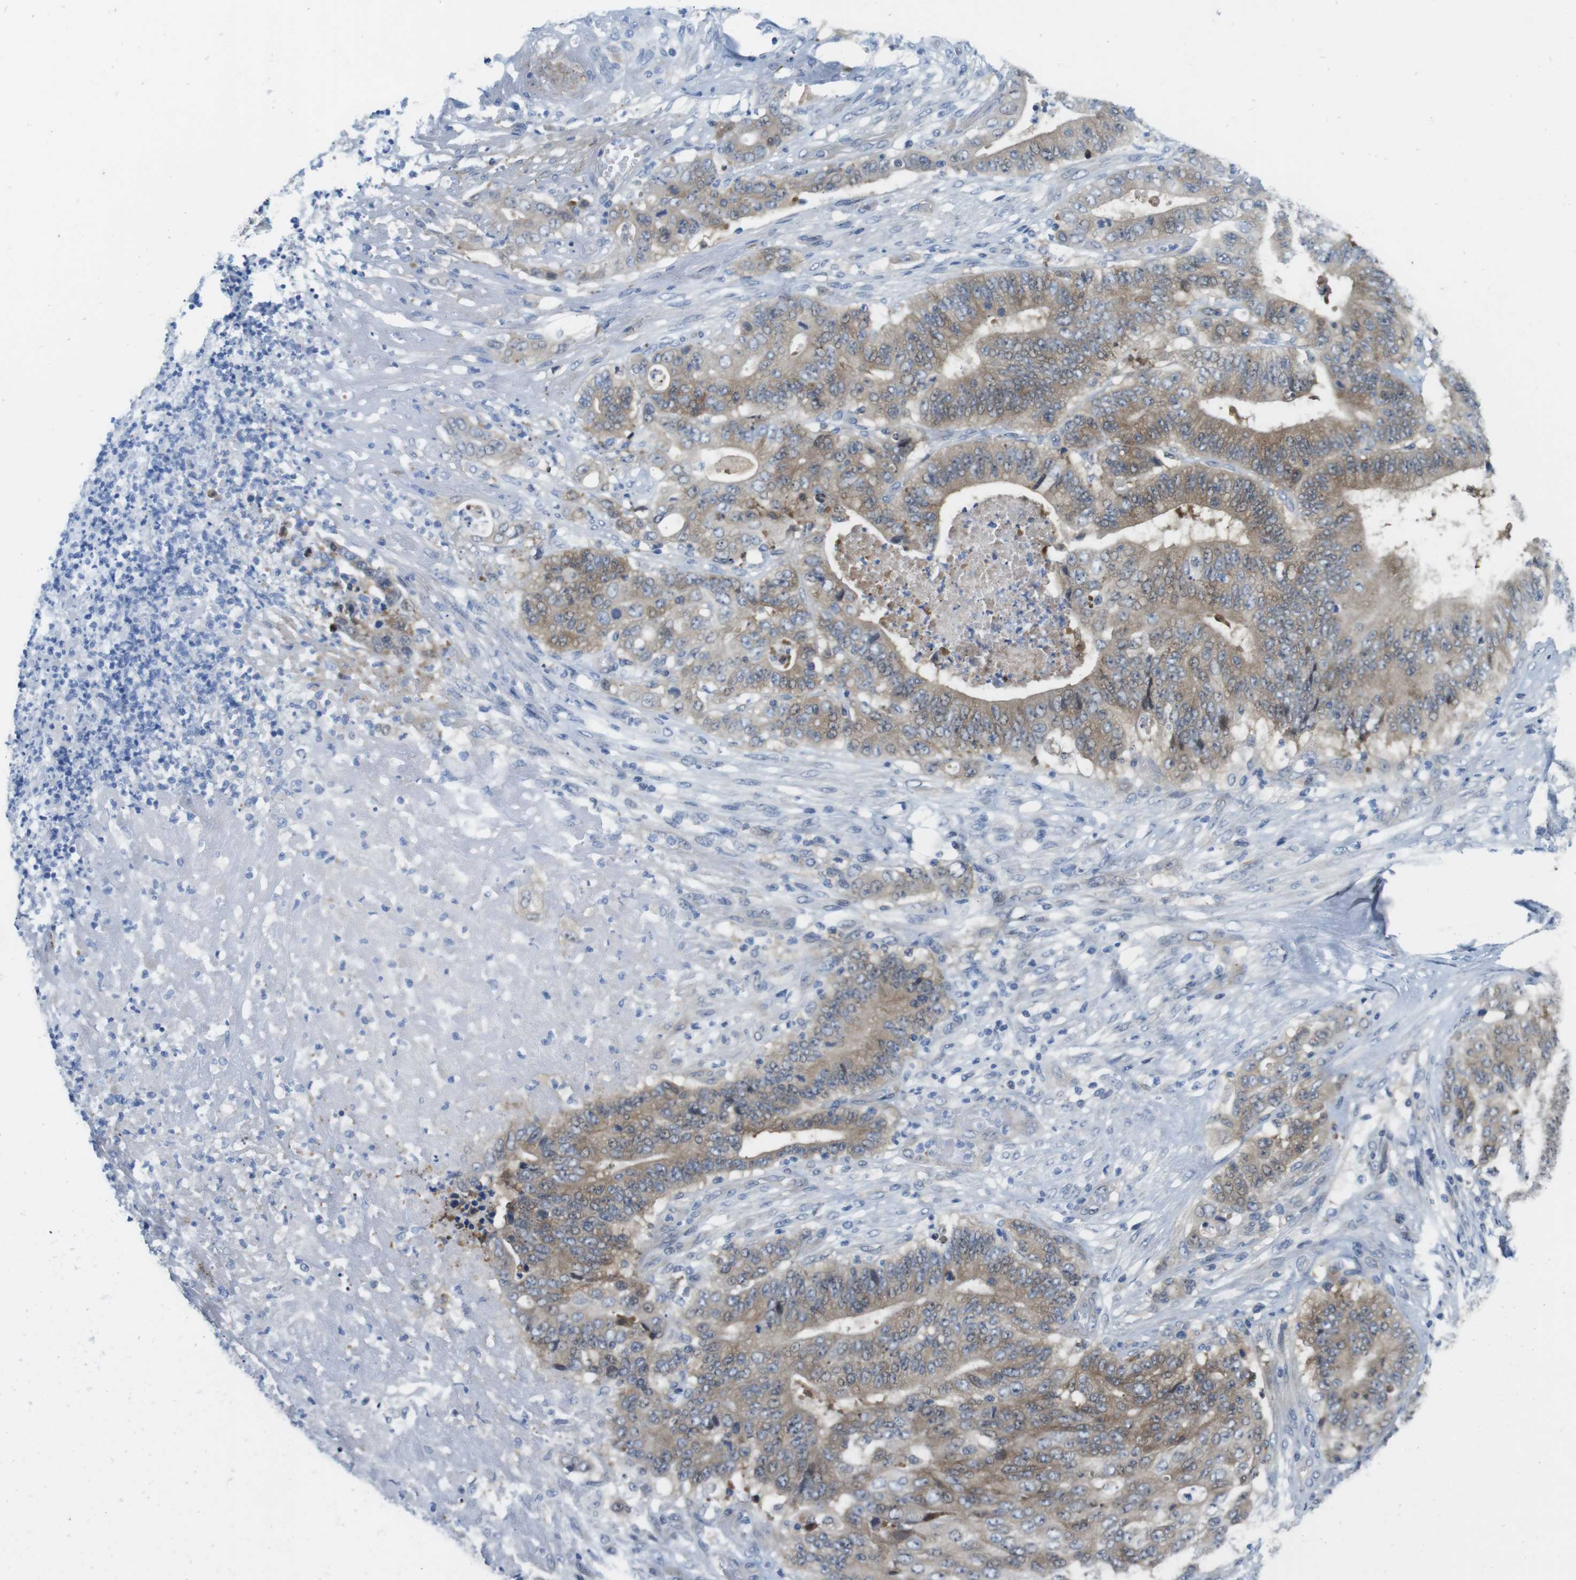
{"staining": {"intensity": "moderate", "quantity": ">75%", "location": "cytoplasmic/membranous"}, "tissue": "stomach cancer", "cell_type": "Tumor cells", "image_type": "cancer", "snomed": [{"axis": "morphology", "description": "Adenocarcinoma, NOS"}, {"axis": "topography", "description": "Stomach"}], "caption": "Immunohistochemical staining of adenocarcinoma (stomach) exhibits medium levels of moderate cytoplasmic/membranous staining in approximately >75% of tumor cells. The protein of interest is shown in brown color, while the nuclei are stained blue.", "gene": "CASP2", "patient": {"sex": "female", "age": 73}}